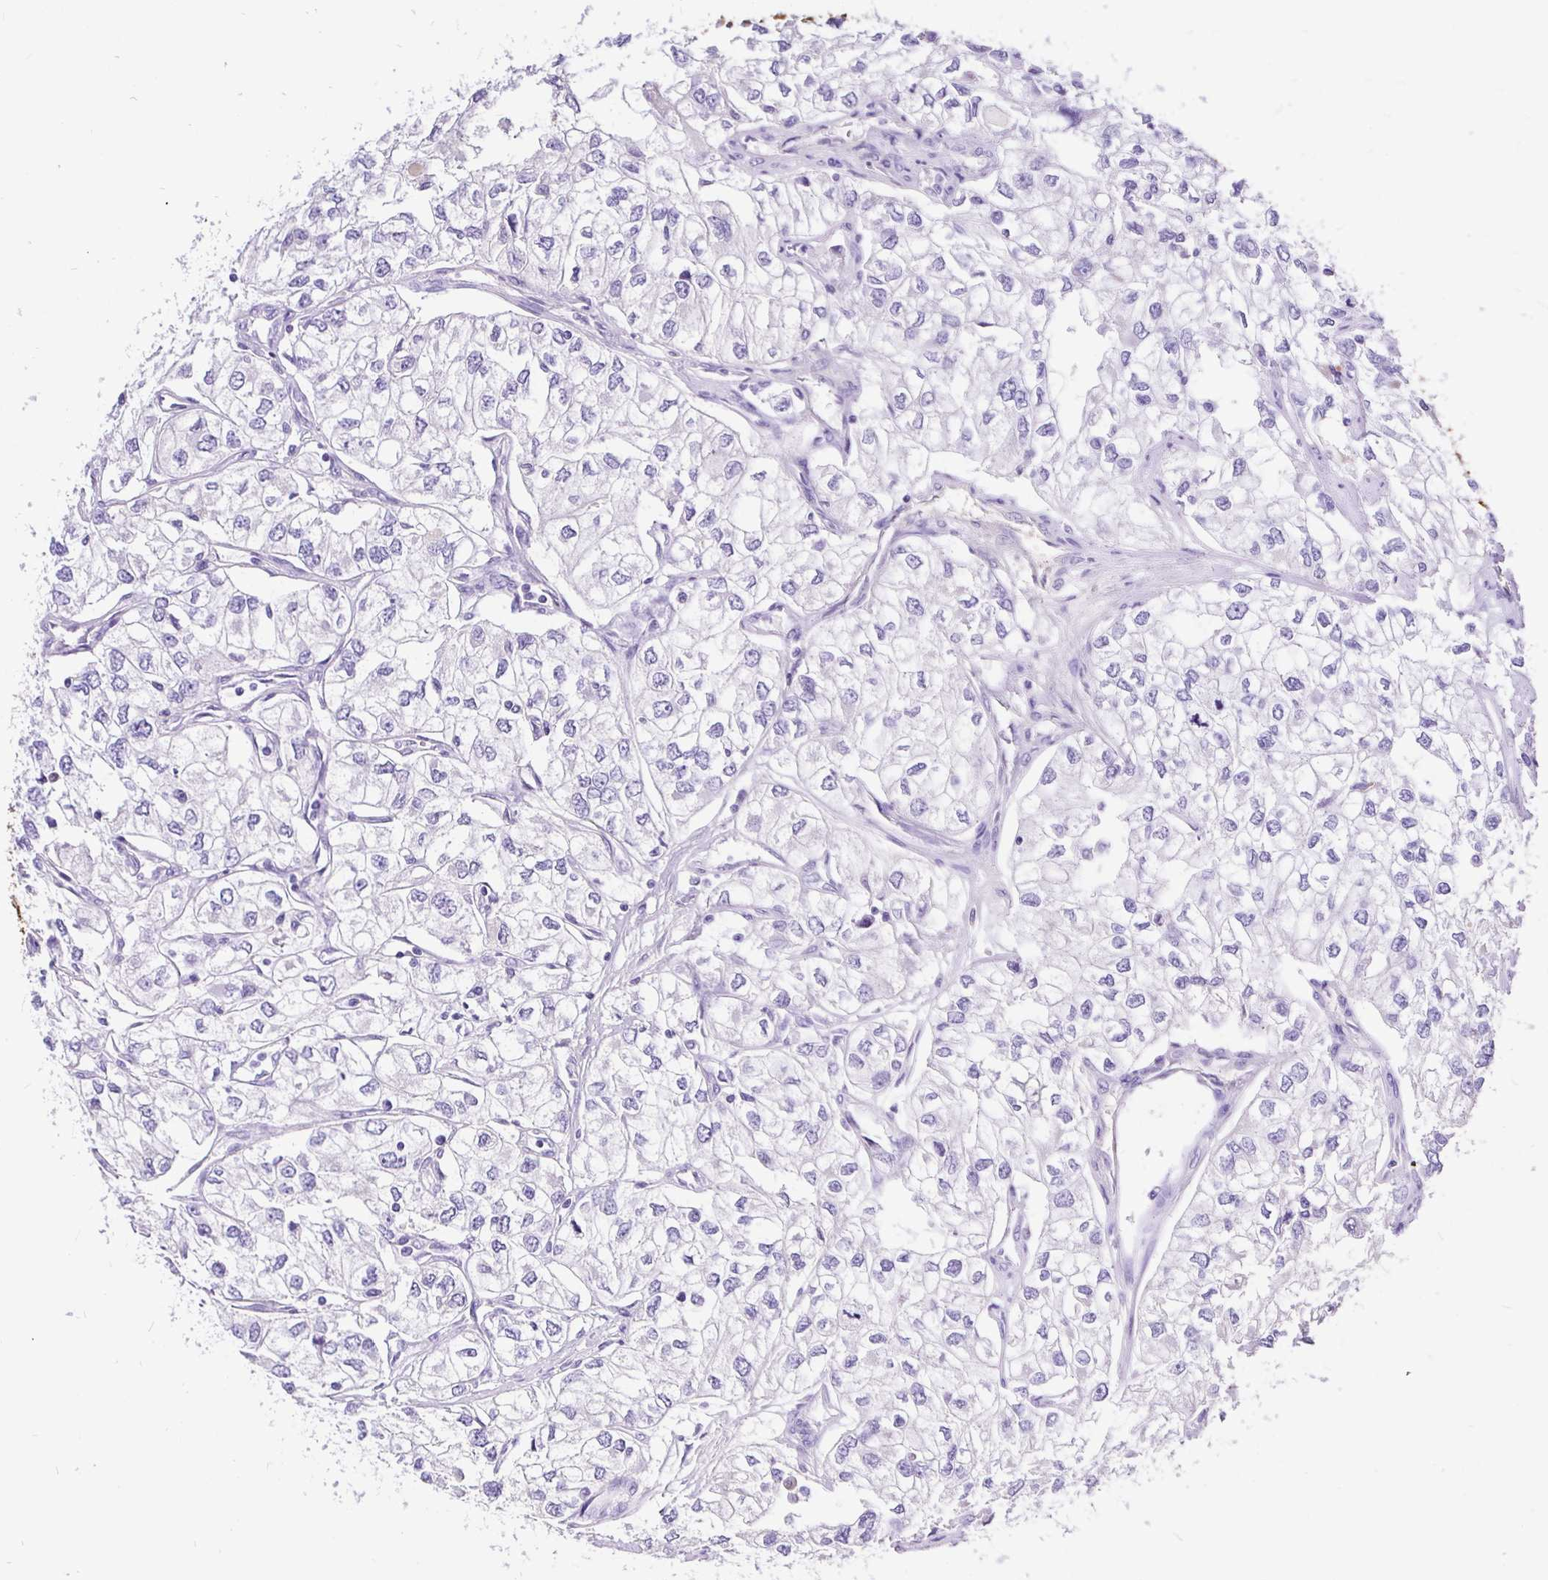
{"staining": {"intensity": "negative", "quantity": "none", "location": "none"}, "tissue": "renal cancer", "cell_type": "Tumor cells", "image_type": "cancer", "snomed": [{"axis": "morphology", "description": "Adenocarcinoma, NOS"}, {"axis": "topography", "description": "Kidney"}], "caption": "Tumor cells show no significant staining in renal cancer.", "gene": "KRT13", "patient": {"sex": "female", "age": 59}}